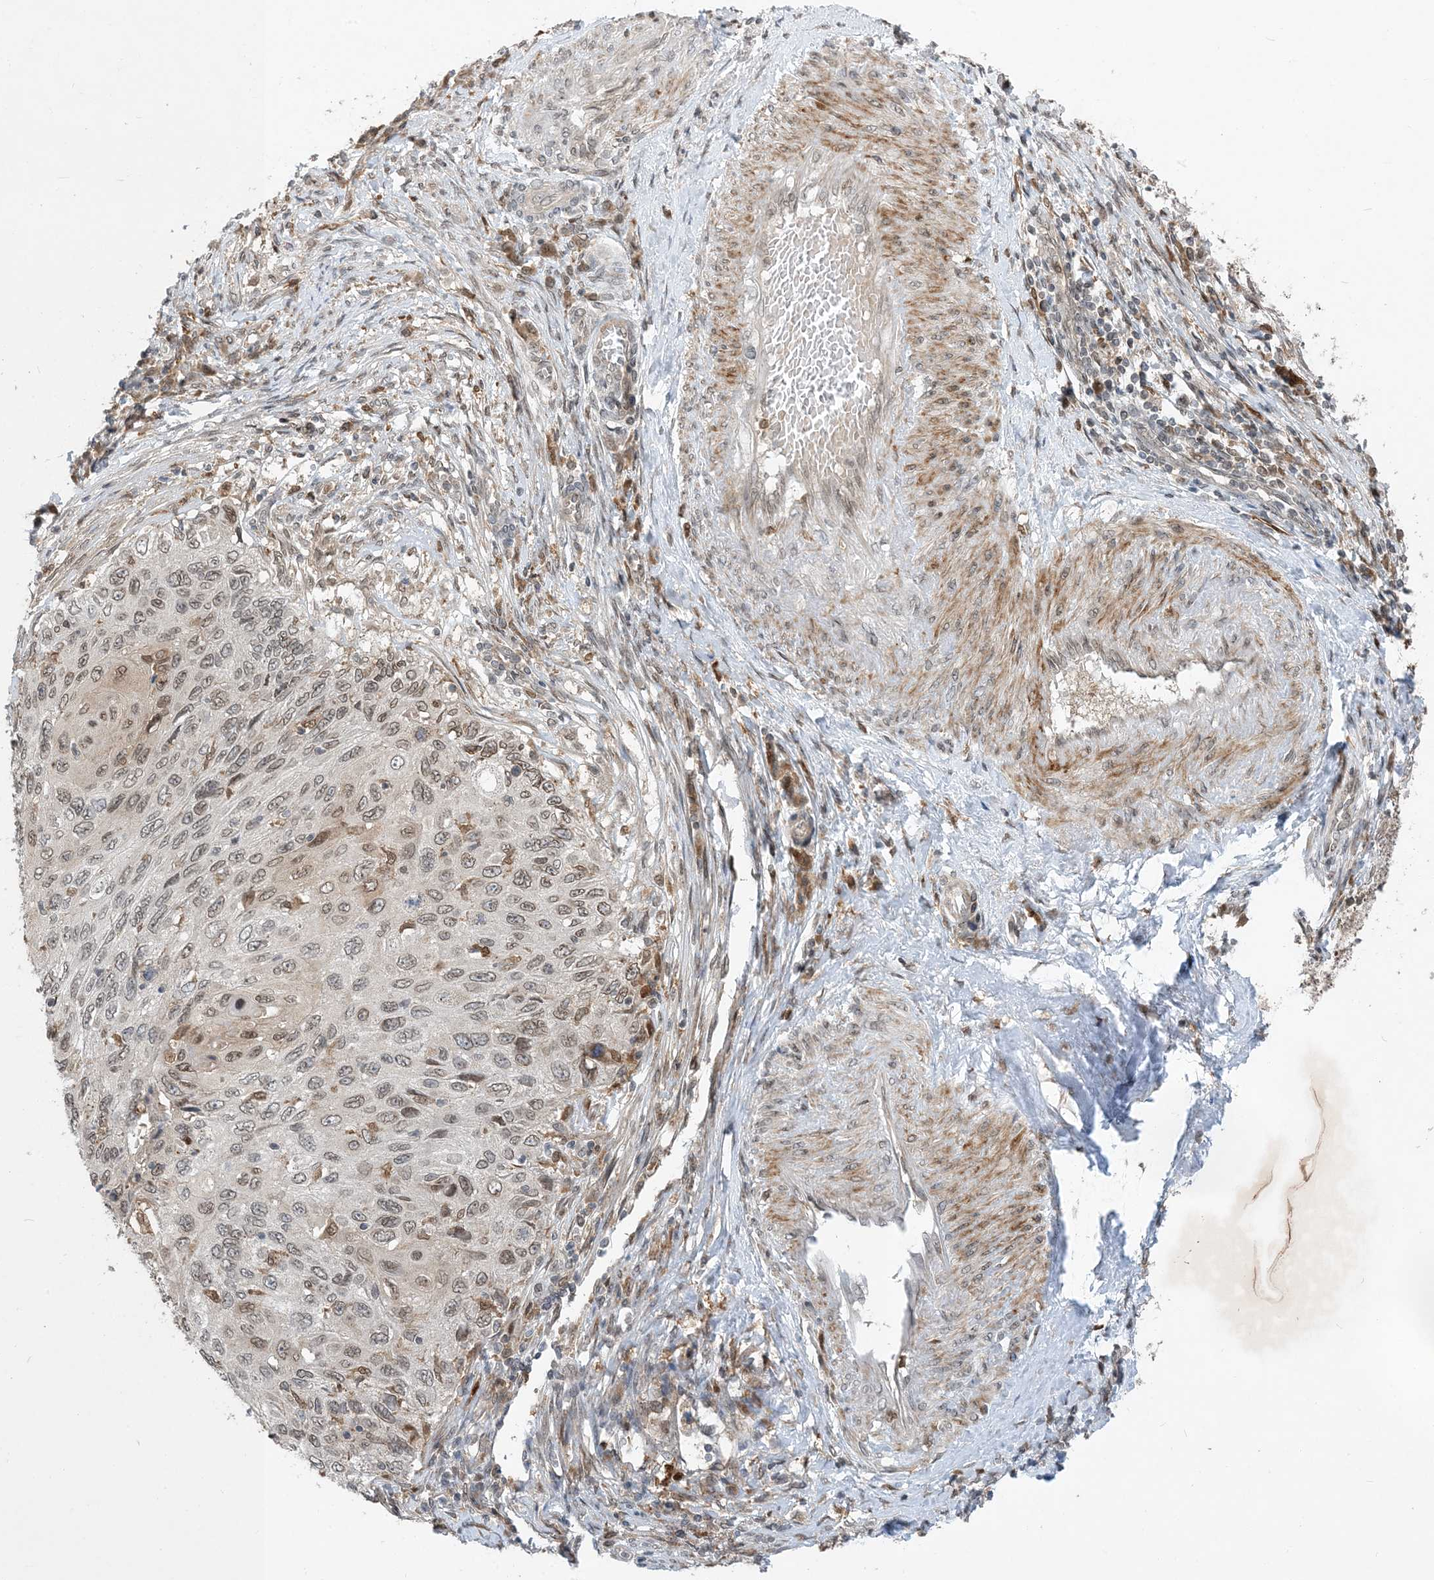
{"staining": {"intensity": "weak", "quantity": "<25%", "location": "nuclear"}, "tissue": "cervical cancer", "cell_type": "Tumor cells", "image_type": "cancer", "snomed": [{"axis": "morphology", "description": "Squamous cell carcinoma, NOS"}, {"axis": "topography", "description": "Cervix"}], "caption": "The immunohistochemistry micrograph has no significant positivity in tumor cells of cervical cancer (squamous cell carcinoma) tissue.", "gene": "NAGK", "patient": {"sex": "female", "age": 70}}